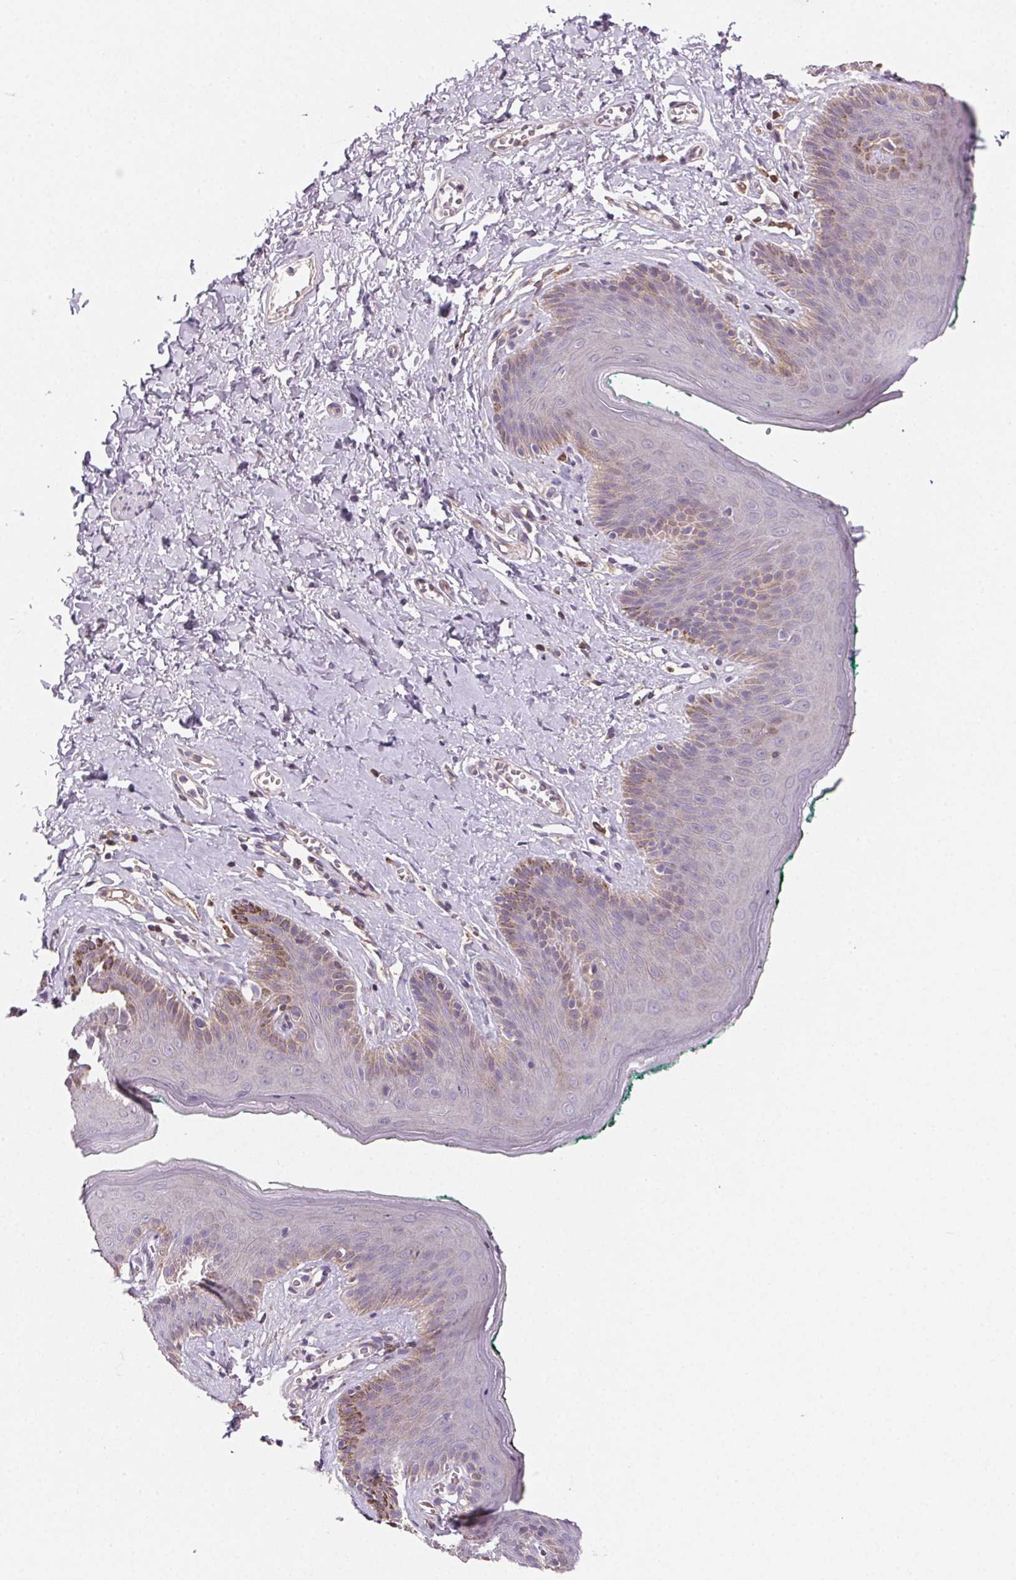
{"staining": {"intensity": "moderate", "quantity": "<25%", "location": "cytoplasmic/membranous"}, "tissue": "skin", "cell_type": "Epidermal cells", "image_type": "normal", "snomed": [{"axis": "morphology", "description": "Normal tissue, NOS"}, {"axis": "topography", "description": "Vulva"}, {"axis": "topography", "description": "Peripheral nerve tissue"}], "caption": "IHC image of normal skin: skin stained using immunohistochemistry reveals low levels of moderate protein expression localized specifically in the cytoplasmic/membranous of epidermal cells, appearing as a cytoplasmic/membranous brown color.", "gene": "GBP1", "patient": {"sex": "female", "age": 66}}